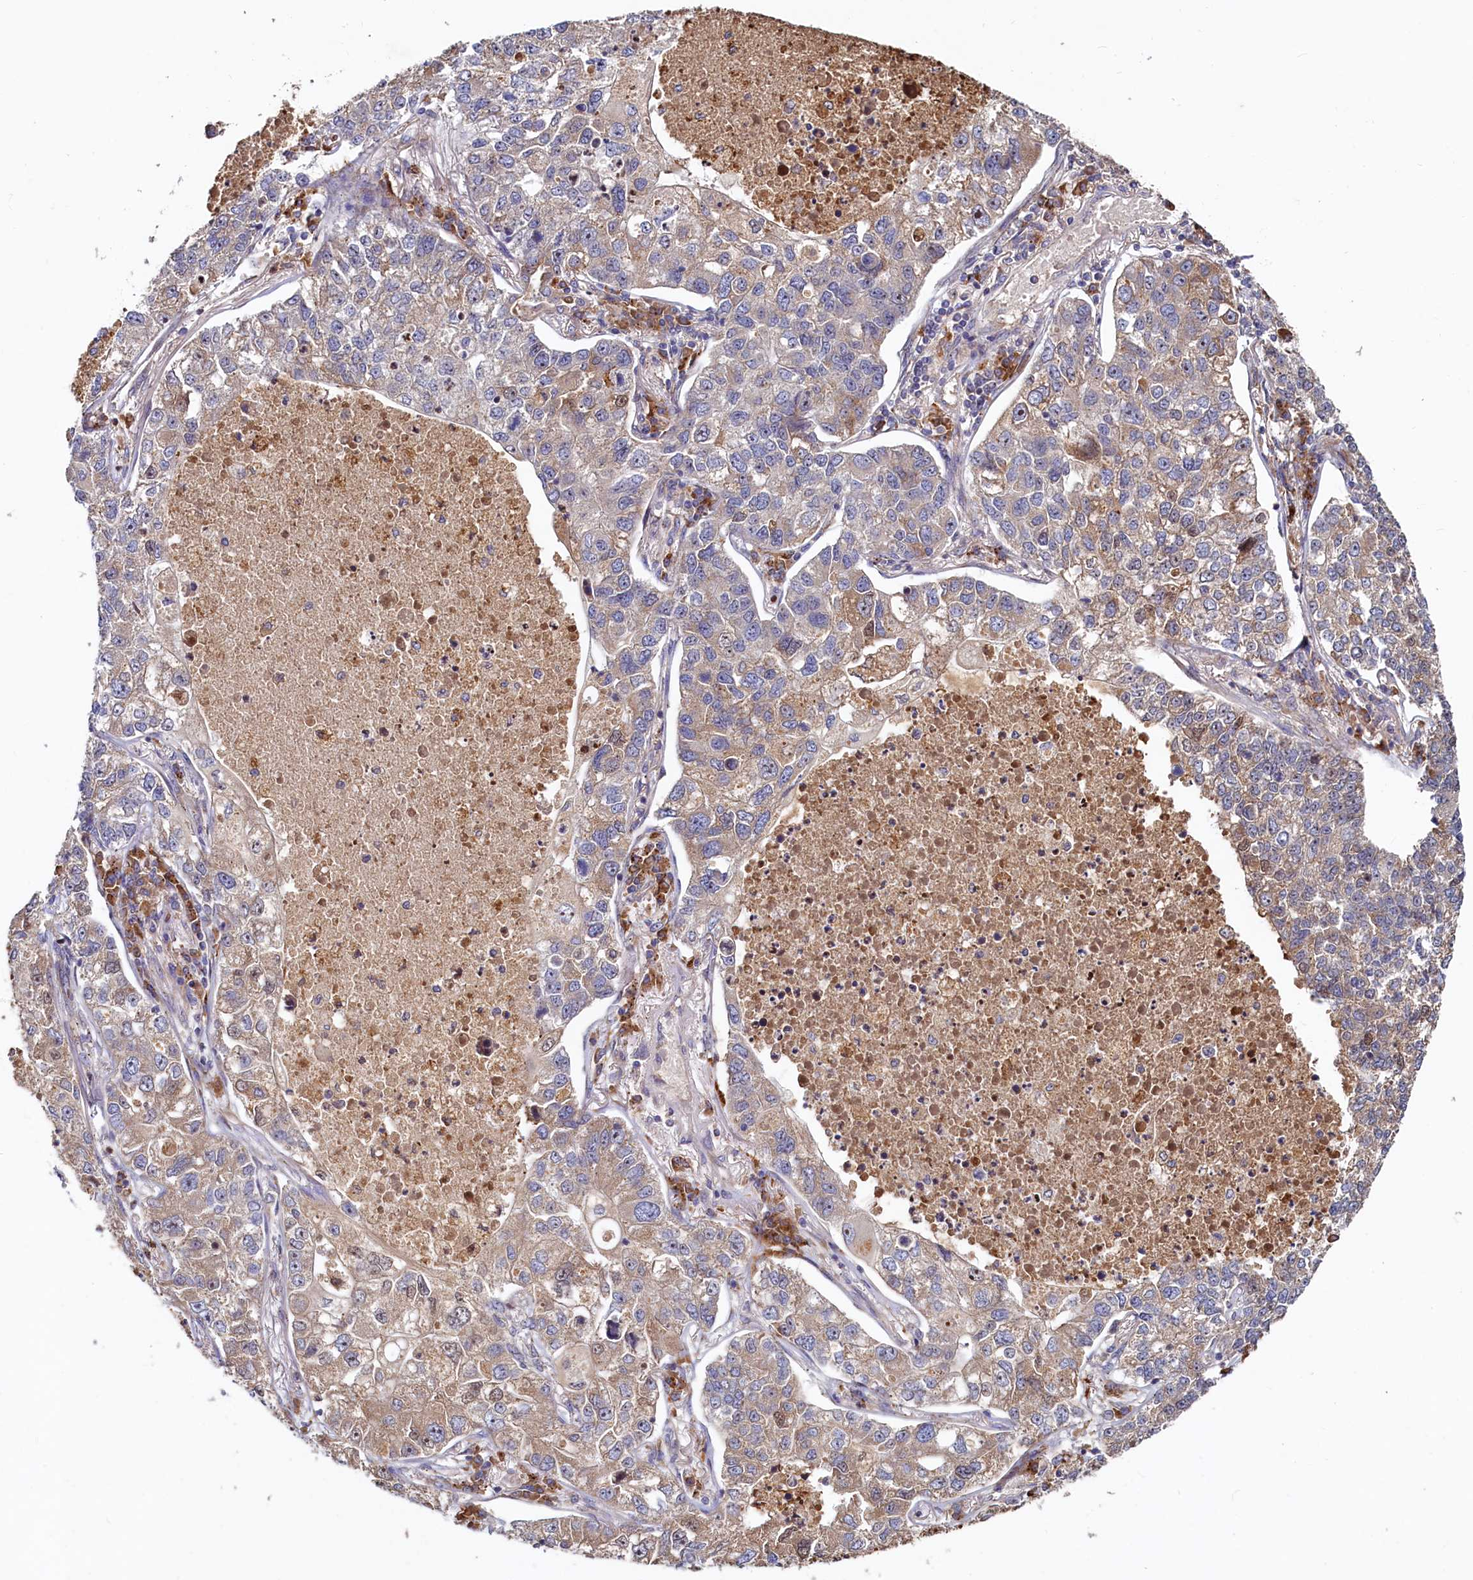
{"staining": {"intensity": "weak", "quantity": ">75%", "location": "cytoplasmic/membranous"}, "tissue": "lung cancer", "cell_type": "Tumor cells", "image_type": "cancer", "snomed": [{"axis": "morphology", "description": "Adenocarcinoma, NOS"}, {"axis": "topography", "description": "Lung"}], "caption": "Lung cancer stained with a brown dye exhibits weak cytoplasmic/membranous positive expression in about >75% of tumor cells.", "gene": "RGS7BP", "patient": {"sex": "male", "age": 49}}